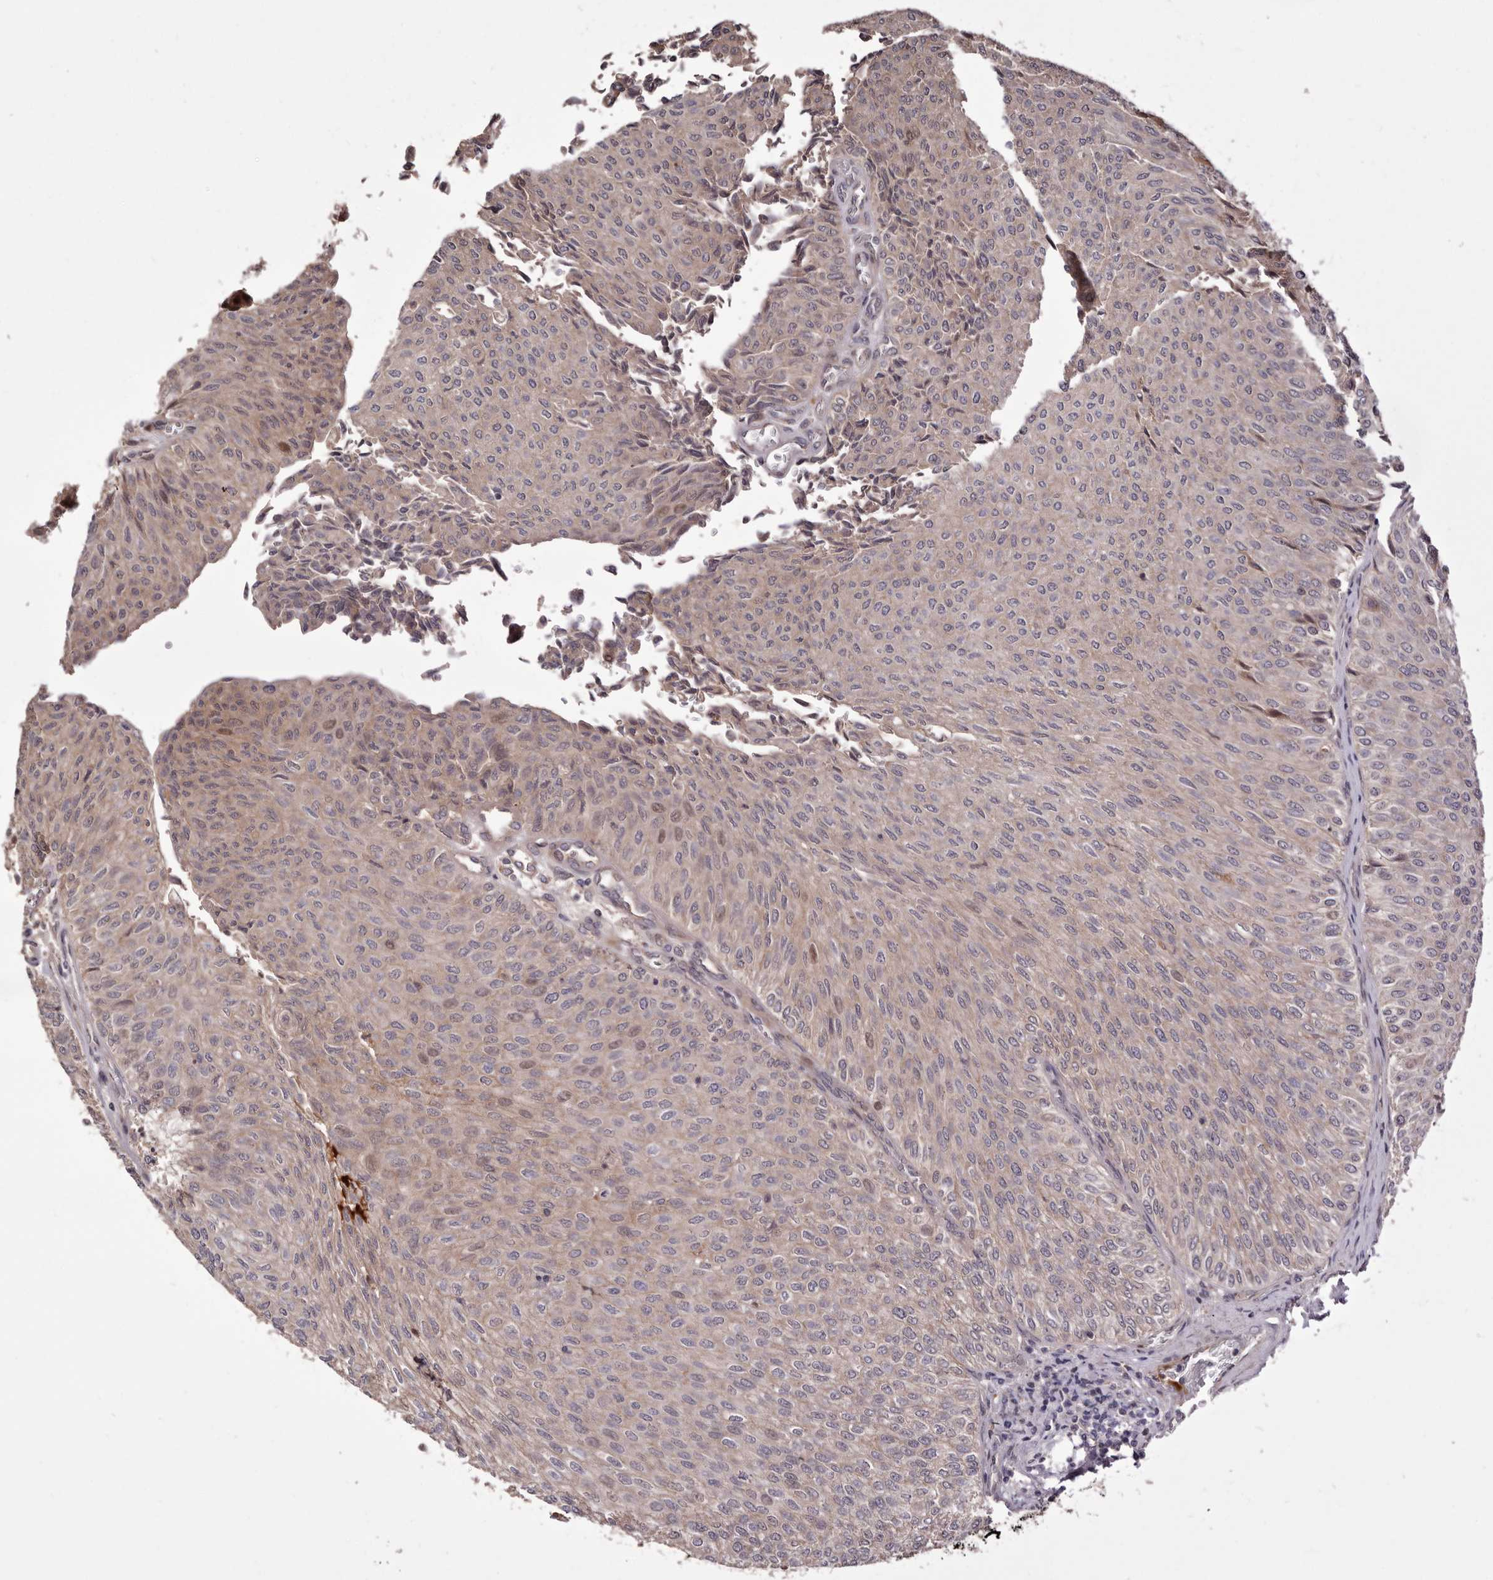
{"staining": {"intensity": "weak", "quantity": ">75%", "location": "cytoplasmic/membranous"}, "tissue": "urothelial cancer", "cell_type": "Tumor cells", "image_type": "cancer", "snomed": [{"axis": "morphology", "description": "Urothelial carcinoma, Low grade"}, {"axis": "topography", "description": "Urinary bladder"}], "caption": "Immunohistochemical staining of urothelial cancer demonstrates low levels of weak cytoplasmic/membranous staining in about >75% of tumor cells.", "gene": "DOP1A", "patient": {"sex": "male", "age": 78}}